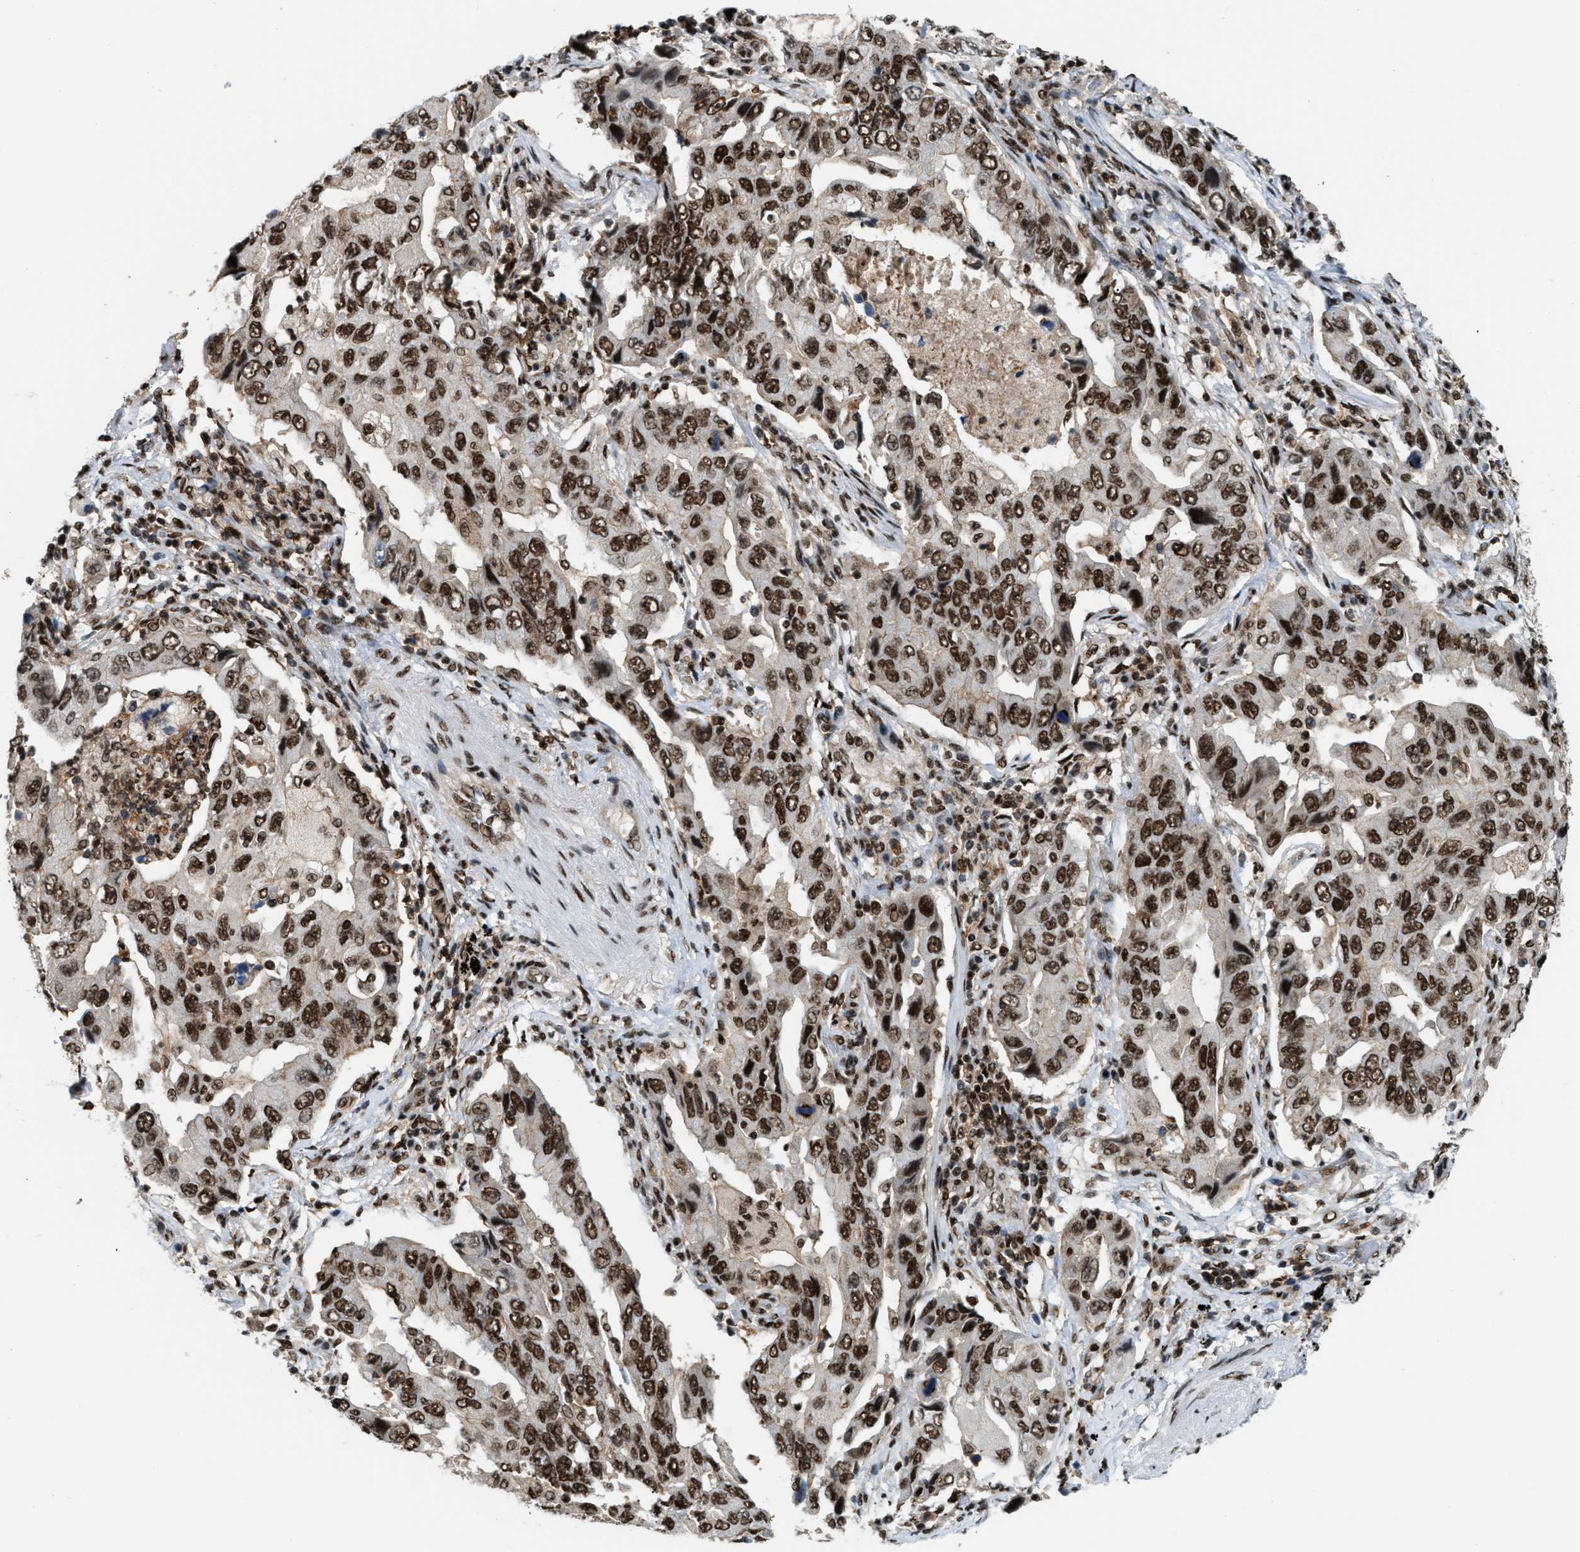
{"staining": {"intensity": "strong", "quantity": ">75%", "location": "nuclear"}, "tissue": "lung cancer", "cell_type": "Tumor cells", "image_type": "cancer", "snomed": [{"axis": "morphology", "description": "Adenocarcinoma, NOS"}, {"axis": "topography", "description": "Lung"}], "caption": "Protein expression analysis of human lung cancer (adenocarcinoma) reveals strong nuclear positivity in about >75% of tumor cells.", "gene": "NUMA1", "patient": {"sex": "female", "age": 65}}